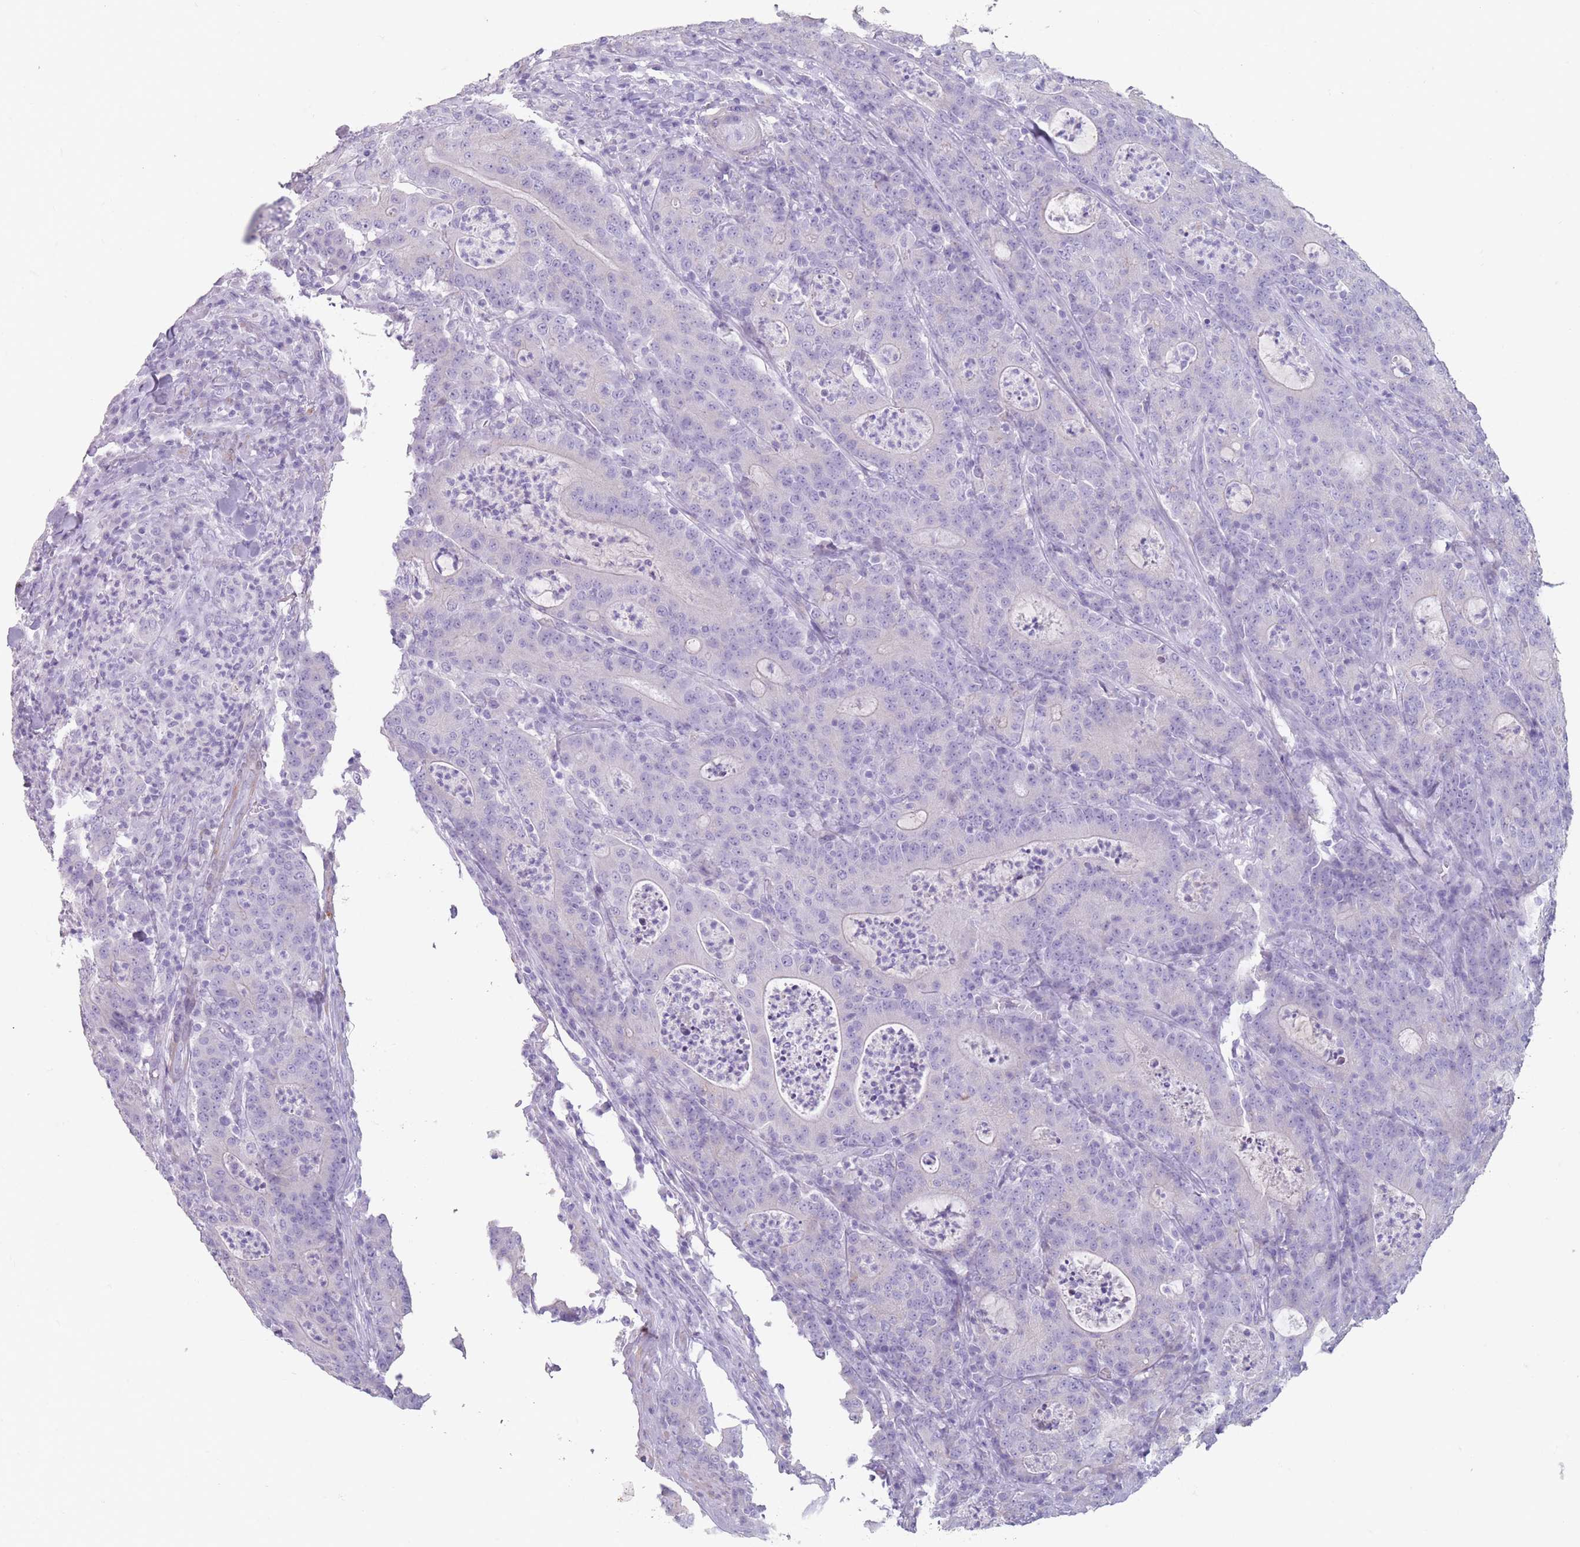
{"staining": {"intensity": "negative", "quantity": "none", "location": "none"}, "tissue": "colorectal cancer", "cell_type": "Tumor cells", "image_type": "cancer", "snomed": [{"axis": "morphology", "description": "Adenocarcinoma, NOS"}, {"axis": "topography", "description": "Colon"}], "caption": "Immunohistochemical staining of colorectal cancer (adenocarcinoma) reveals no significant expression in tumor cells.", "gene": "RHBG", "patient": {"sex": "male", "age": 83}}